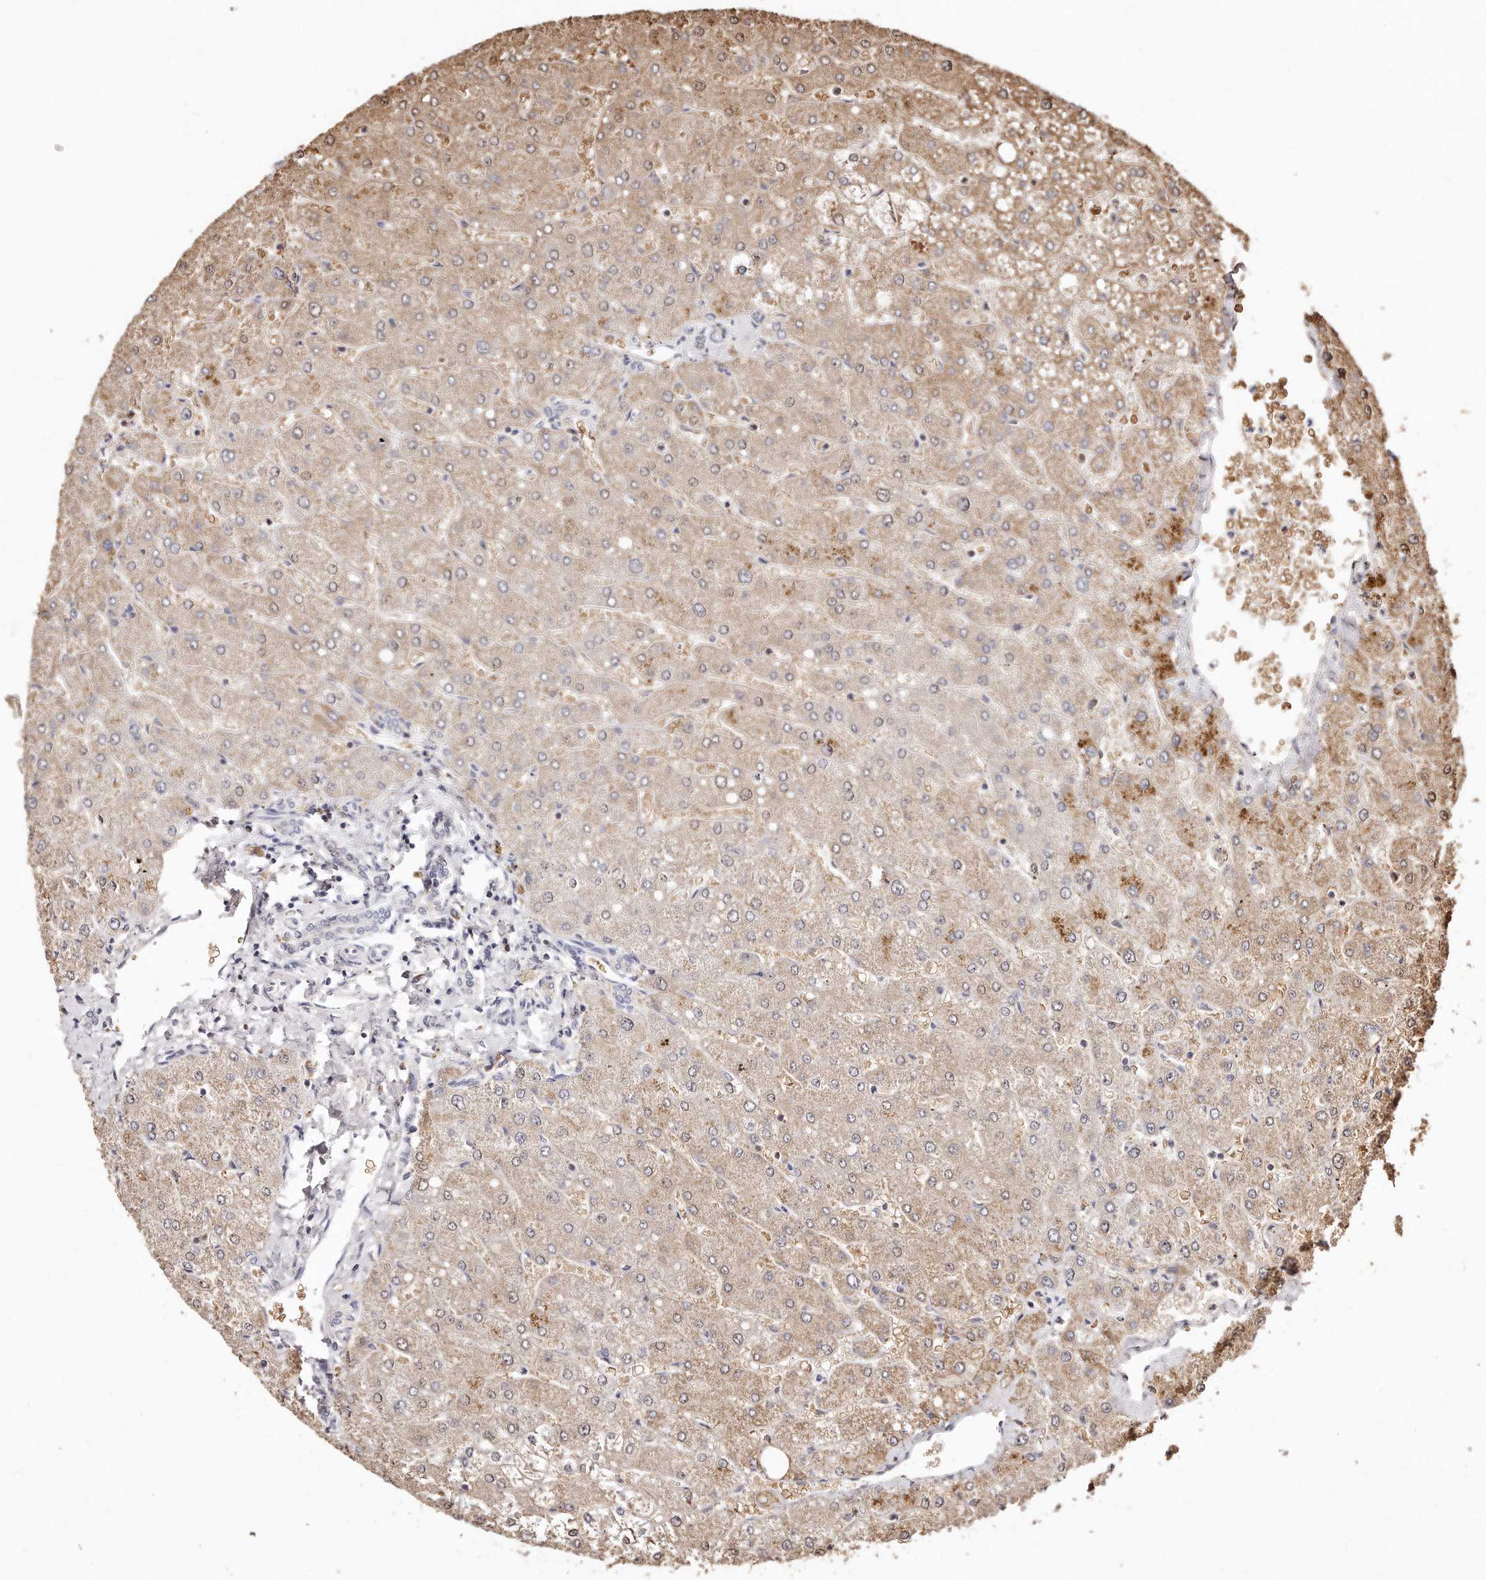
{"staining": {"intensity": "negative", "quantity": "none", "location": "none"}, "tissue": "liver", "cell_type": "Cholangiocytes", "image_type": "normal", "snomed": [{"axis": "morphology", "description": "Normal tissue, NOS"}, {"axis": "topography", "description": "Liver"}], "caption": "DAB (3,3'-diaminobenzidine) immunohistochemical staining of benign human liver exhibits no significant positivity in cholangiocytes. (Stains: DAB (3,3'-diaminobenzidine) immunohistochemistry (IHC) with hematoxylin counter stain, Microscopy: brightfield microscopy at high magnification).", "gene": "RTKN", "patient": {"sex": "male", "age": 55}}